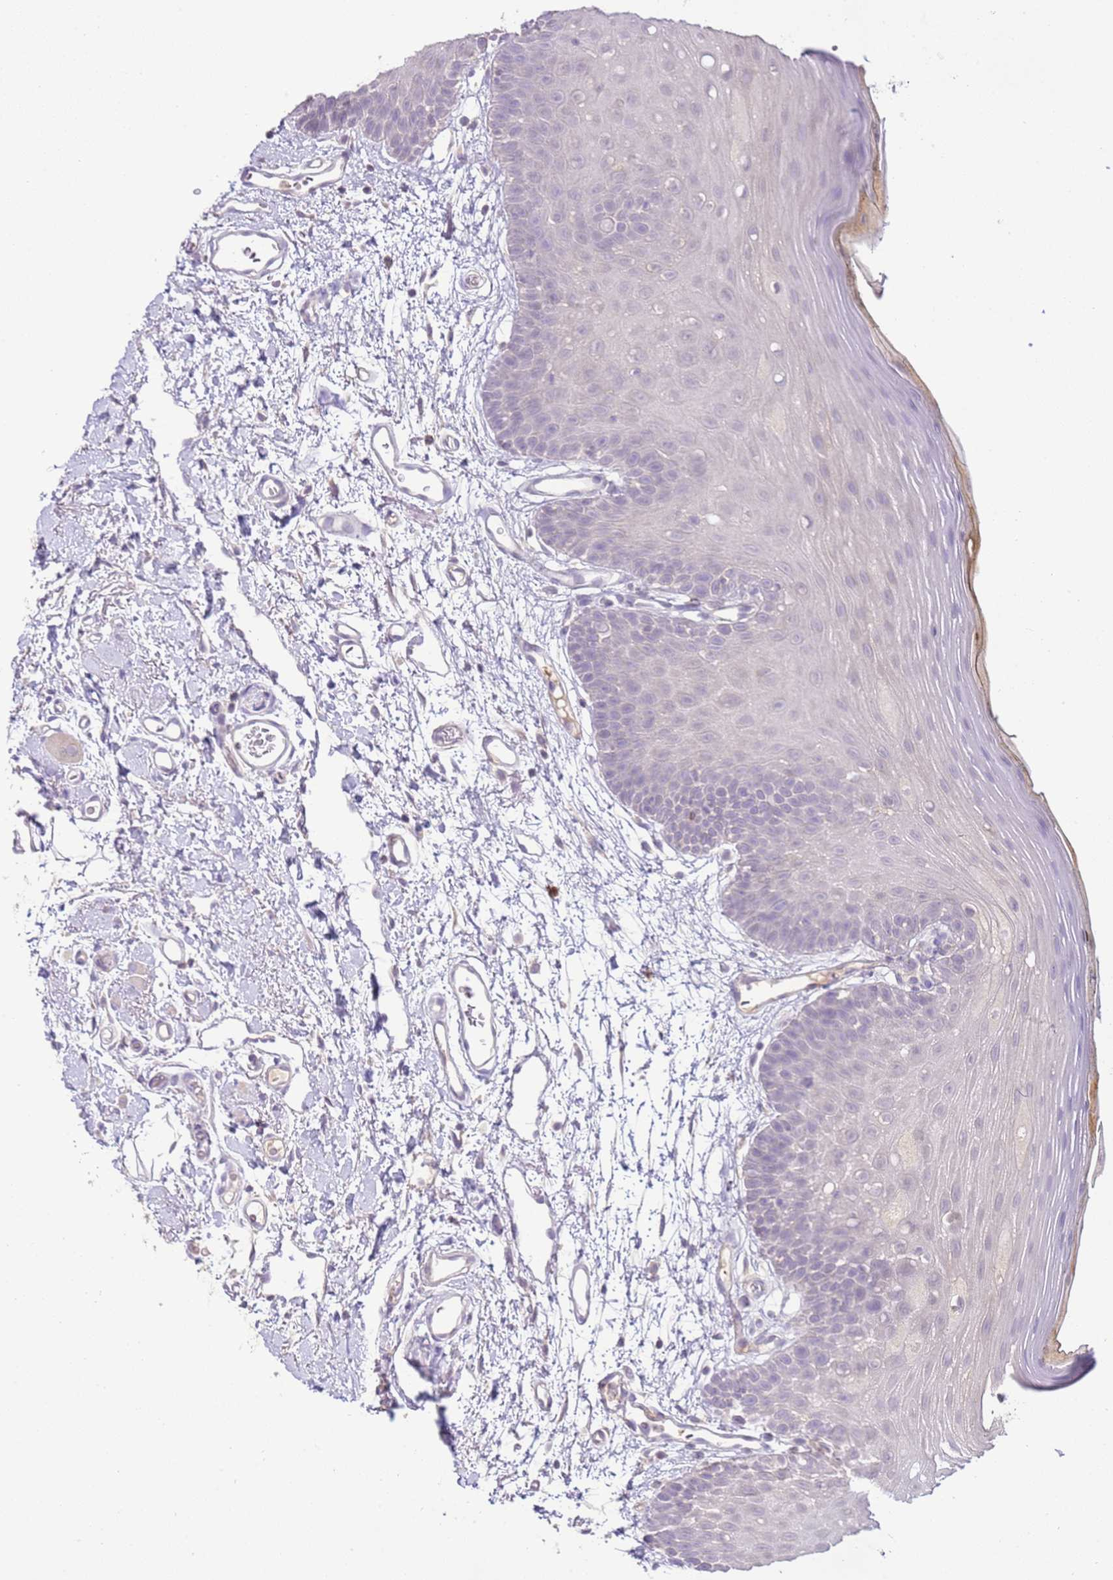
{"staining": {"intensity": "weak", "quantity": "<25%", "location": "cytoplasmic/membranous"}, "tissue": "oral mucosa", "cell_type": "Squamous epithelial cells", "image_type": "normal", "snomed": [{"axis": "morphology", "description": "Normal tissue, NOS"}, {"axis": "topography", "description": "Oral tissue"}, {"axis": "topography", "description": "Tounge, NOS"}], "caption": "Photomicrograph shows no protein staining in squamous epithelial cells of benign oral mucosa. (DAB immunohistochemistry (IHC) visualized using brightfield microscopy, high magnification).", "gene": "IL2RG", "patient": {"sex": "female", "age": 81}}